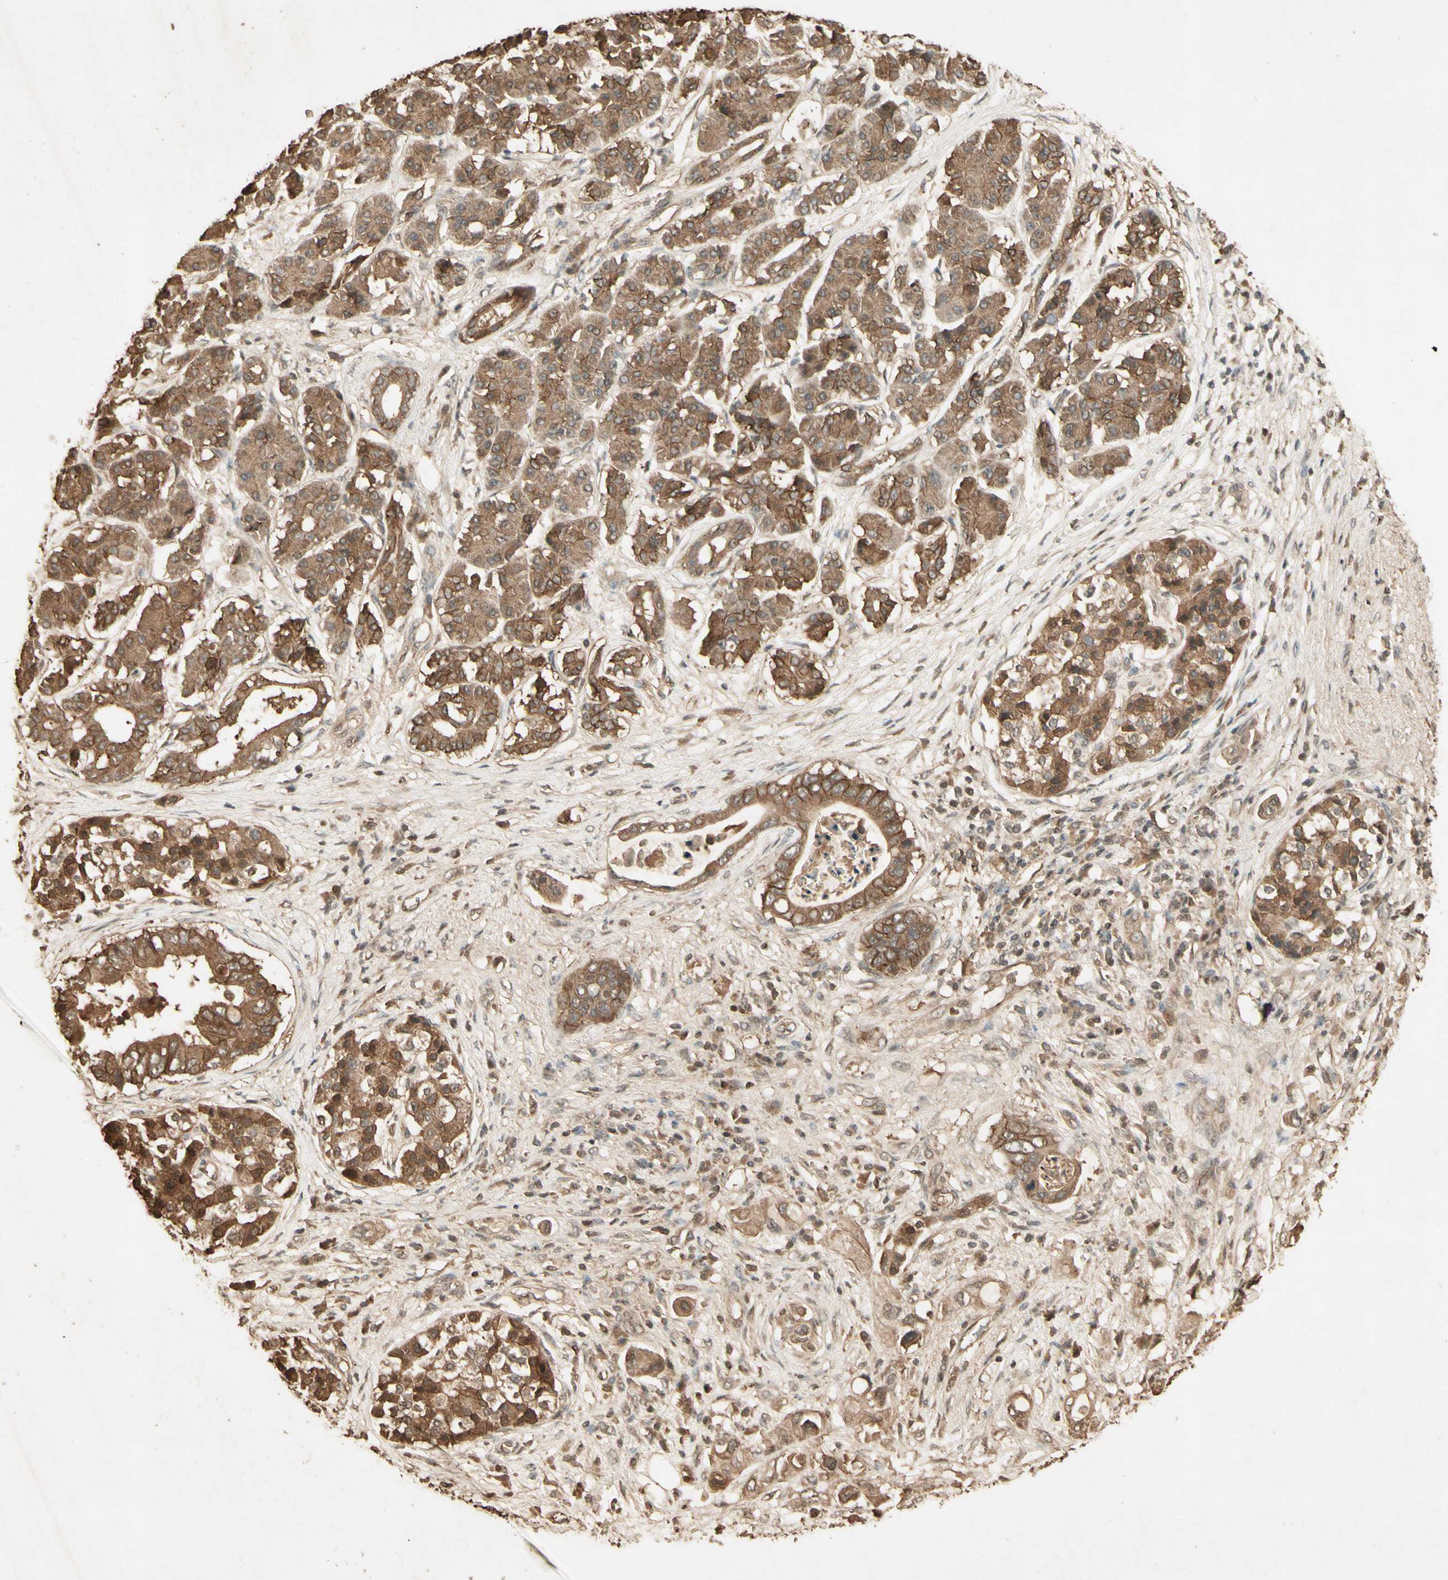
{"staining": {"intensity": "moderate", "quantity": ">75%", "location": "cytoplasmic/membranous"}, "tissue": "pancreatic cancer", "cell_type": "Tumor cells", "image_type": "cancer", "snomed": [{"axis": "morphology", "description": "Adenocarcinoma, NOS"}, {"axis": "topography", "description": "Pancreas"}], "caption": "The histopathology image shows immunohistochemical staining of adenocarcinoma (pancreatic). There is moderate cytoplasmic/membranous positivity is identified in approximately >75% of tumor cells.", "gene": "SMAD9", "patient": {"sex": "female", "age": 56}}